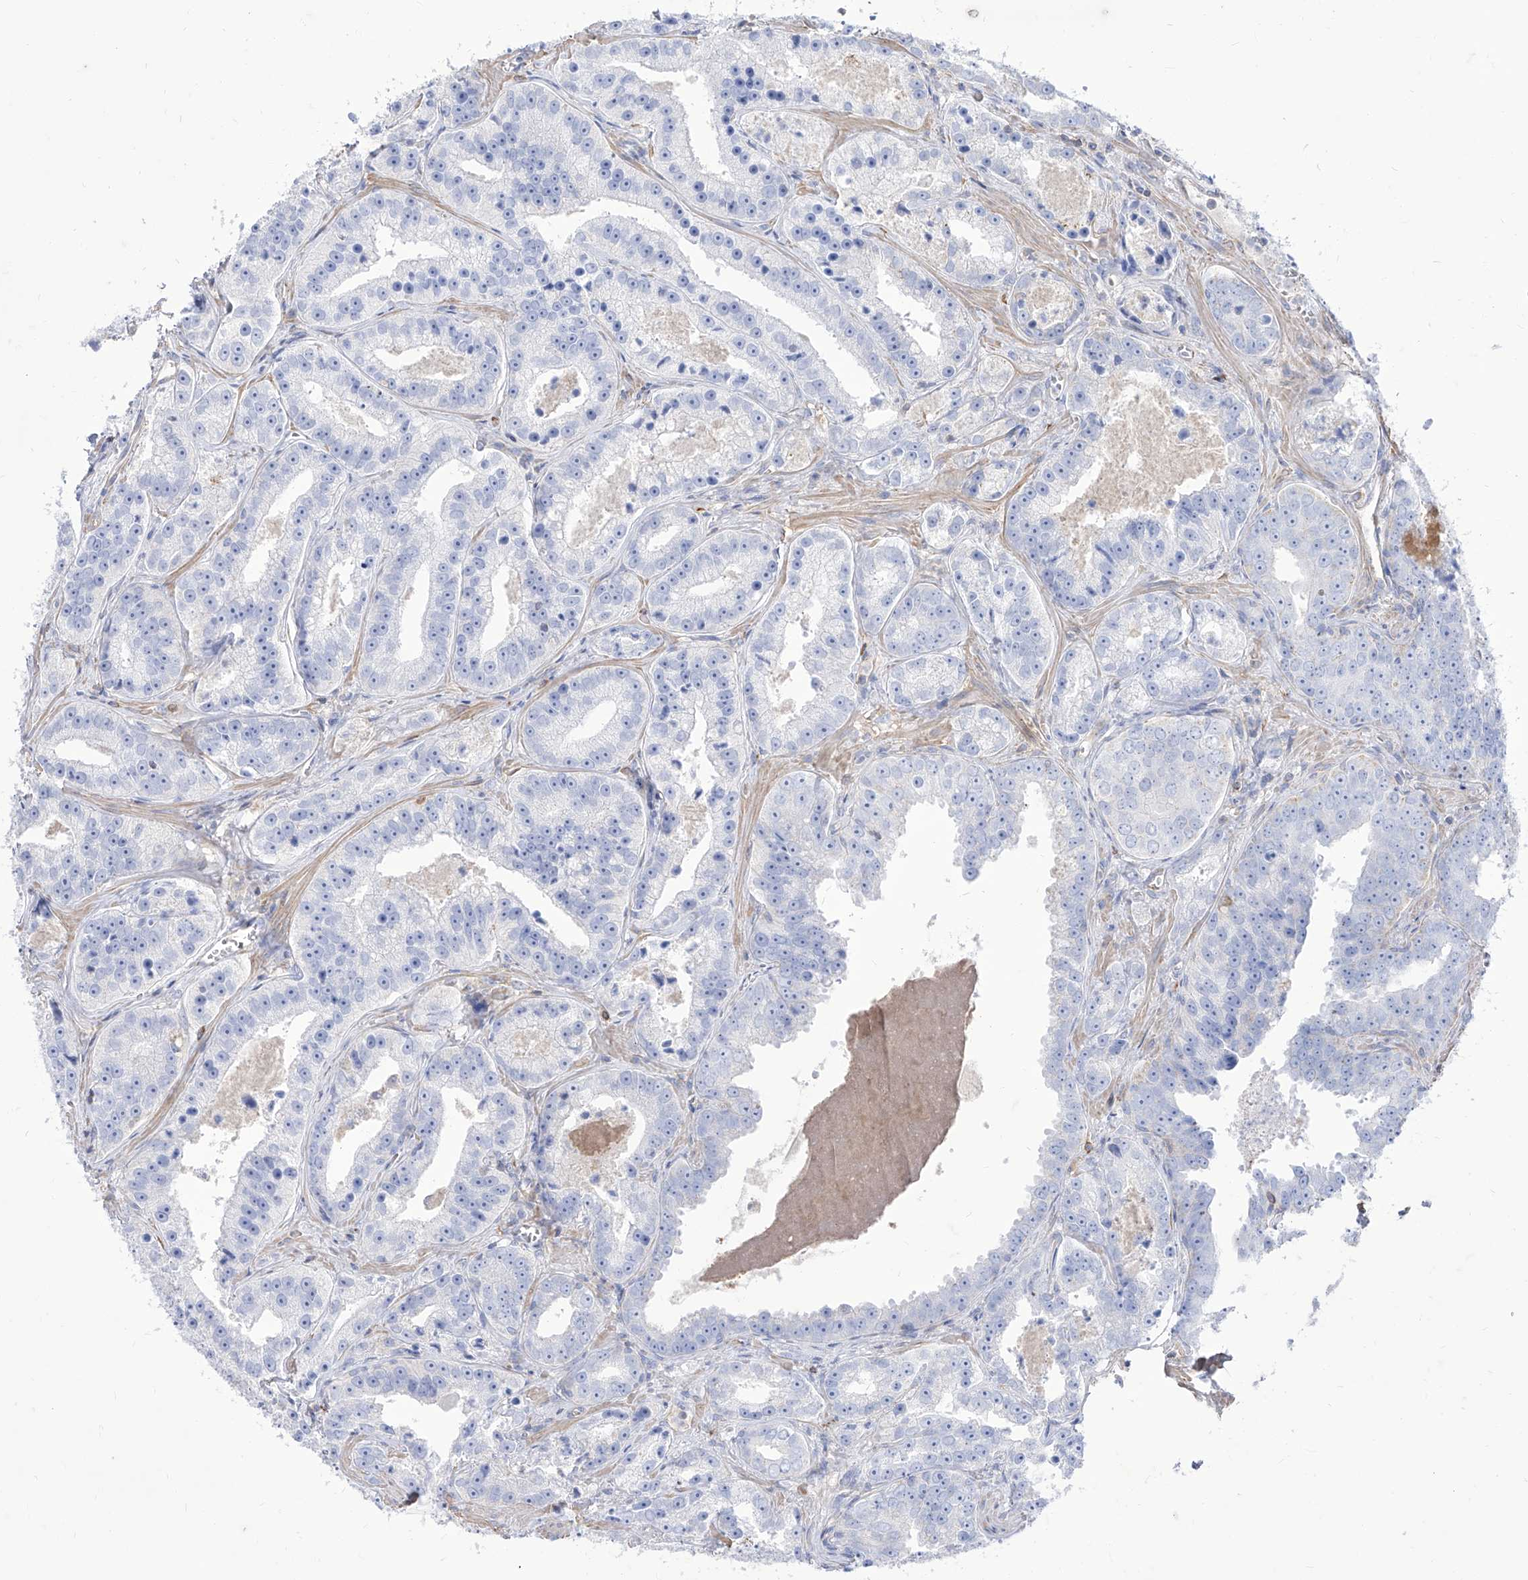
{"staining": {"intensity": "negative", "quantity": "none", "location": "none"}, "tissue": "prostate cancer", "cell_type": "Tumor cells", "image_type": "cancer", "snomed": [{"axis": "morphology", "description": "Adenocarcinoma, High grade"}, {"axis": "topography", "description": "Prostate"}], "caption": "Image shows no significant protein expression in tumor cells of prostate high-grade adenocarcinoma.", "gene": "C1orf74", "patient": {"sex": "male", "age": 62}}